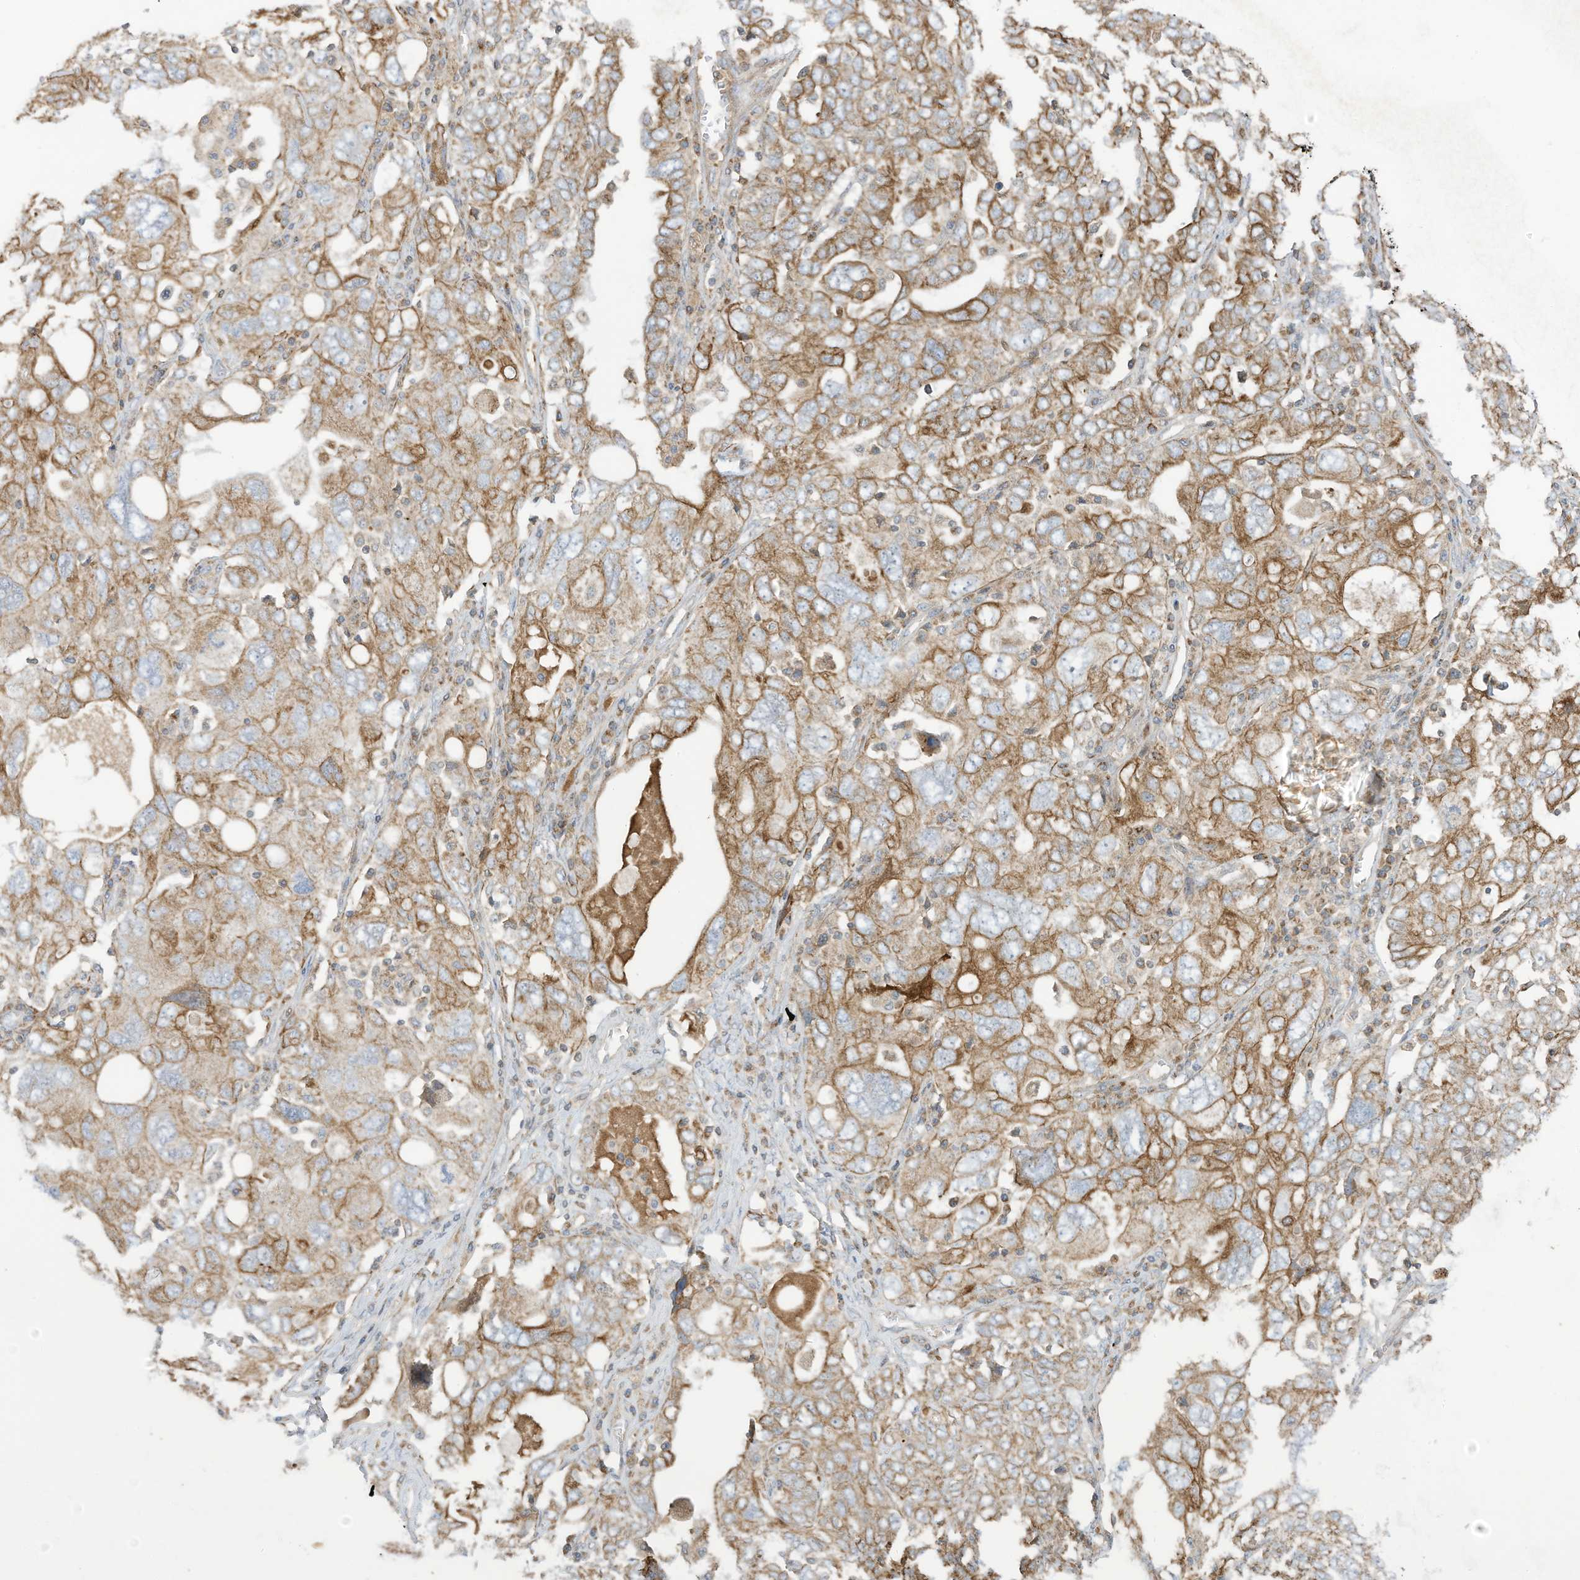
{"staining": {"intensity": "moderate", "quantity": ">75%", "location": "cytoplasmic/membranous"}, "tissue": "ovarian cancer", "cell_type": "Tumor cells", "image_type": "cancer", "snomed": [{"axis": "morphology", "description": "Carcinoma, endometroid"}, {"axis": "topography", "description": "Ovary"}], "caption": "This histopathology image exhibits immunohistochemistry (IHC) staining of human ovarian endometroid carcinoma, with medium moderate cytoplasmic/membranous positivity in about >75% of tumor cells.", "gene": "CGAS", "patient": {"sex": "female", "age": 62}}